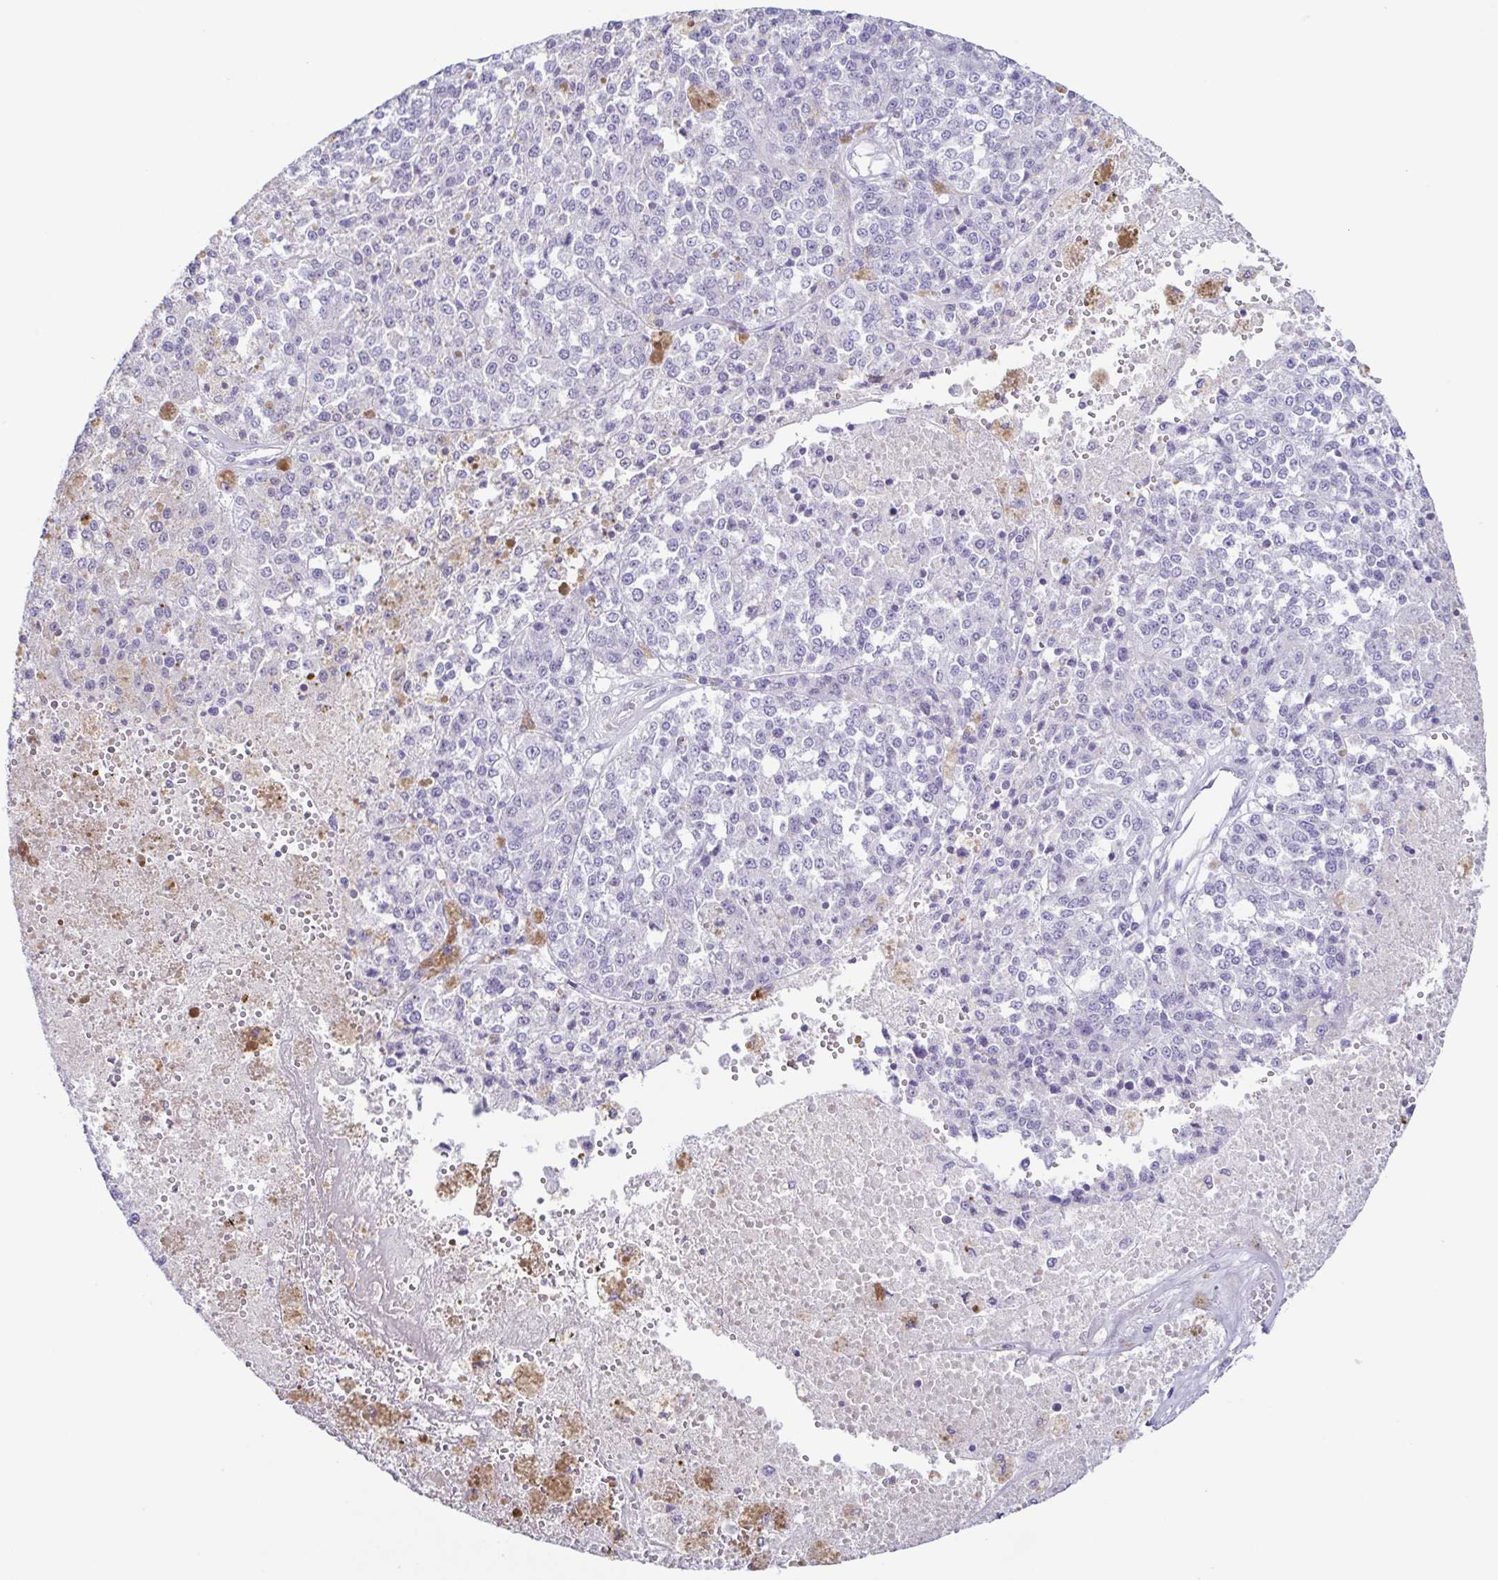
{"staining": {"intensity": "negative", "quantity": "none", "location": "none"}, "tissue": "melanoma", "cell_type": "Tumor cells", "image_type": "cancer", "snomed": [{"axis": "morphology", "description": "Malignant melanoma, Metastatic site"}, {"axis": "topography", "description": "Lymph node"}], "caption": "Immunohistochemistry (IHC) of malignant melanoma (metastatic site) reveals no staining in tumor cells.", "gene": "AZU1", "patient": {"sex": "female", "age": 64}}